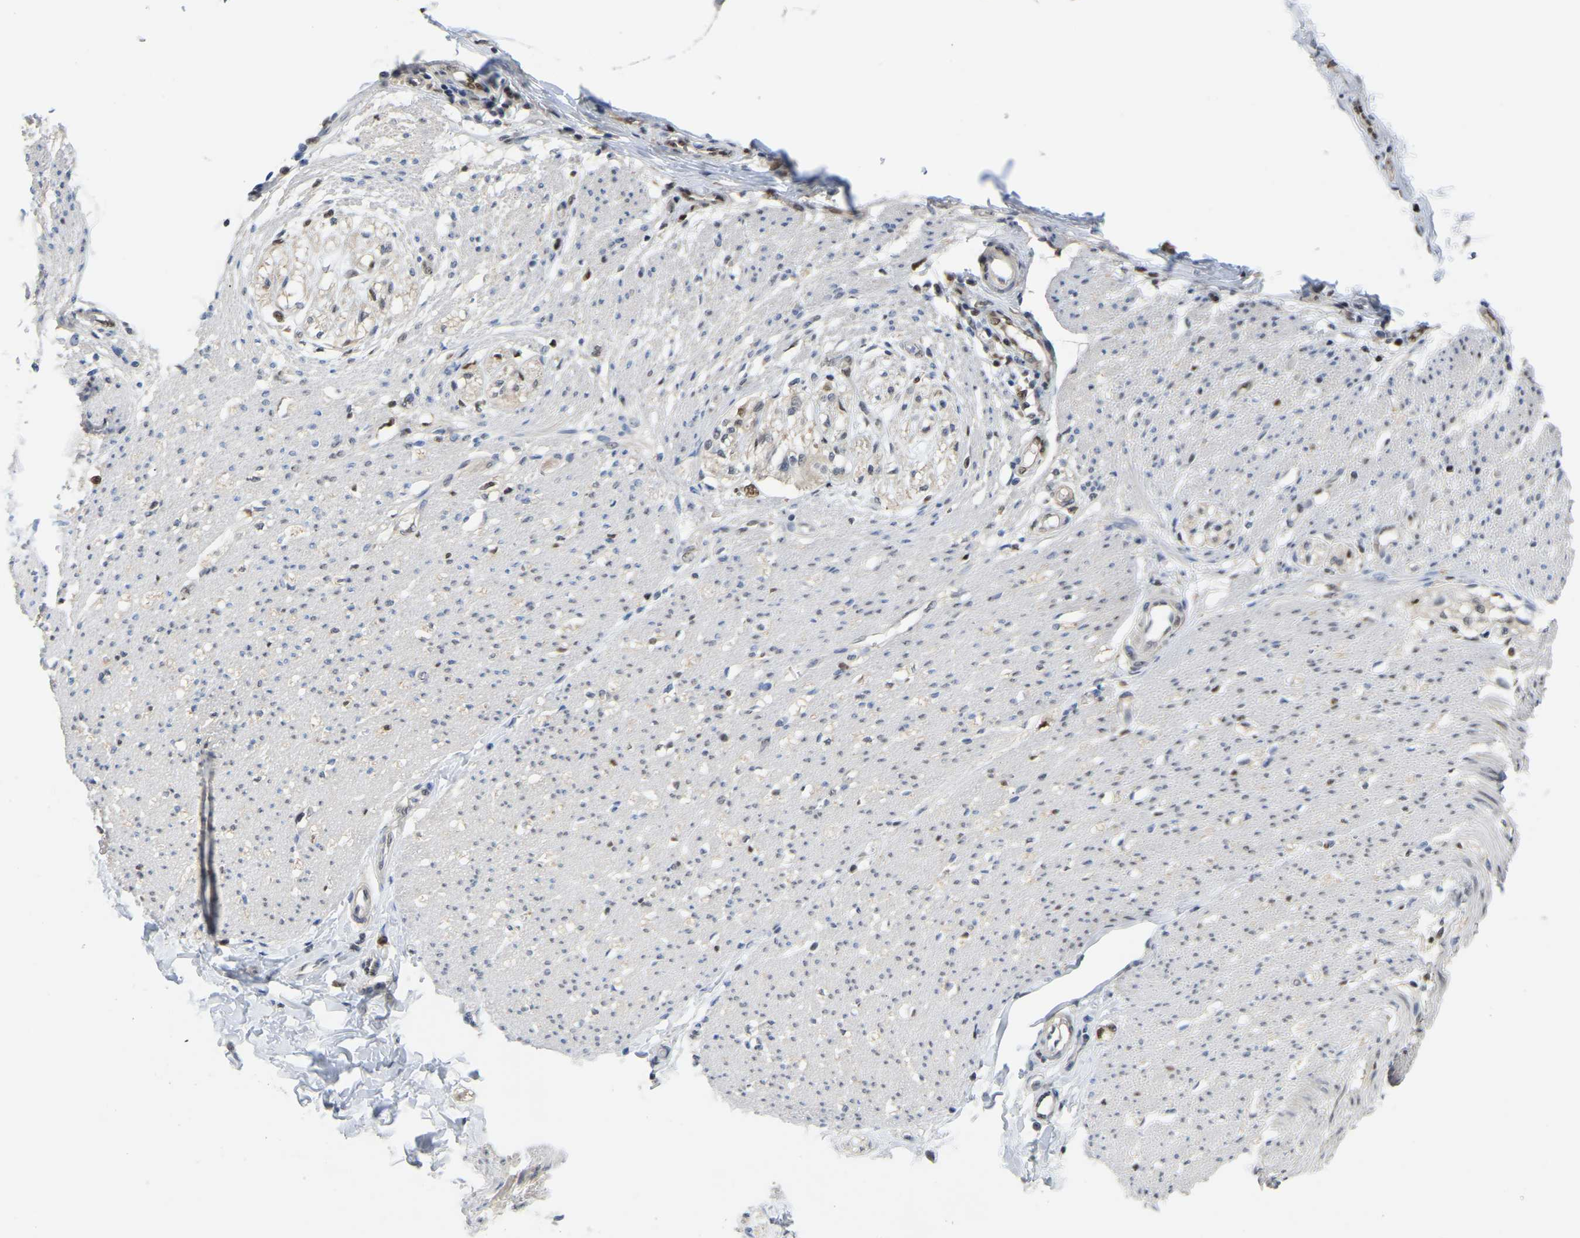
{"staining": {"intensity": "negative", "quantity": "none", "location": "none"}, "tissue": "smooth muscle", "cell_type": "Smooth muscle cells", "image_type": "normal", "snomed": [{"axis": "morphology", "description": "Normal tissue, NOS"}, {"axis": "morphology", "description": "Adenocarcinoma, NOS"}, {"axis": "topography", "description": "Colon"}, {"axis": "topography", "description": "Peripheral nerve tissue"}], "caption": "The histopathology image reveals no significant positivity in smooth muscle cells of smooth muscle.", "gene": "KLRG2", "patient": {"sex": "male", "age": 14}}